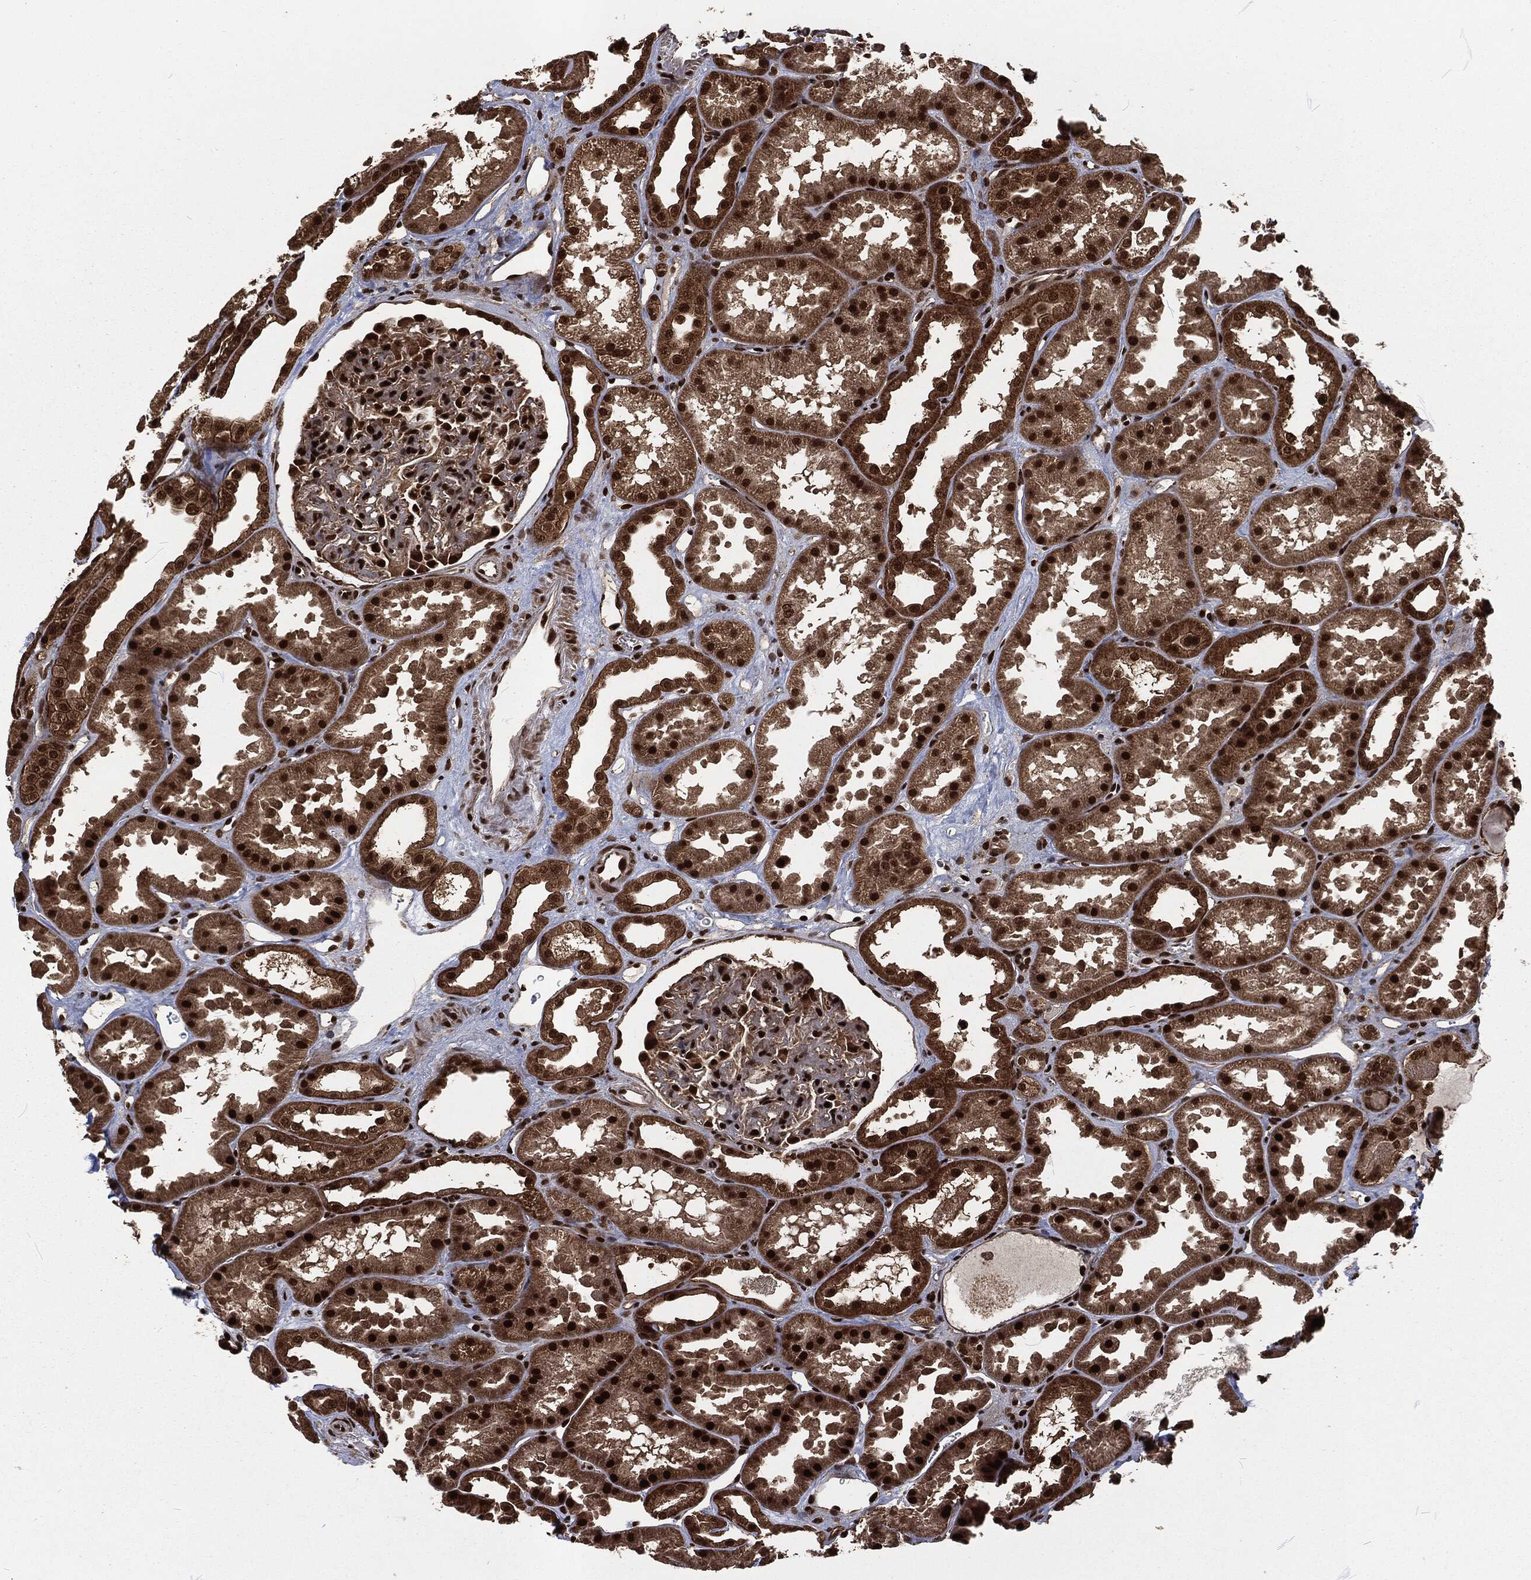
{"staining": {"intensity": "strong", "quantity": ">75%", "location": "nuclear"}, "tissue": "kidney", "cell_type": "Cells in glomeruli", "image_type": "normal", "snomed": [{"axis": "morphology", "description": "Normal tissue, NOS"}, {"axis": "topography", "description": "Kidney"}], "caption": "A high amount of strong nuclear staining is present in about >75% of cells in glomeruli in benign kidney. (Brightfield microscopy of DAB IHC at high magnification).", "gene": "NGRN", "patient": {"sex": "male", "age": 61}}